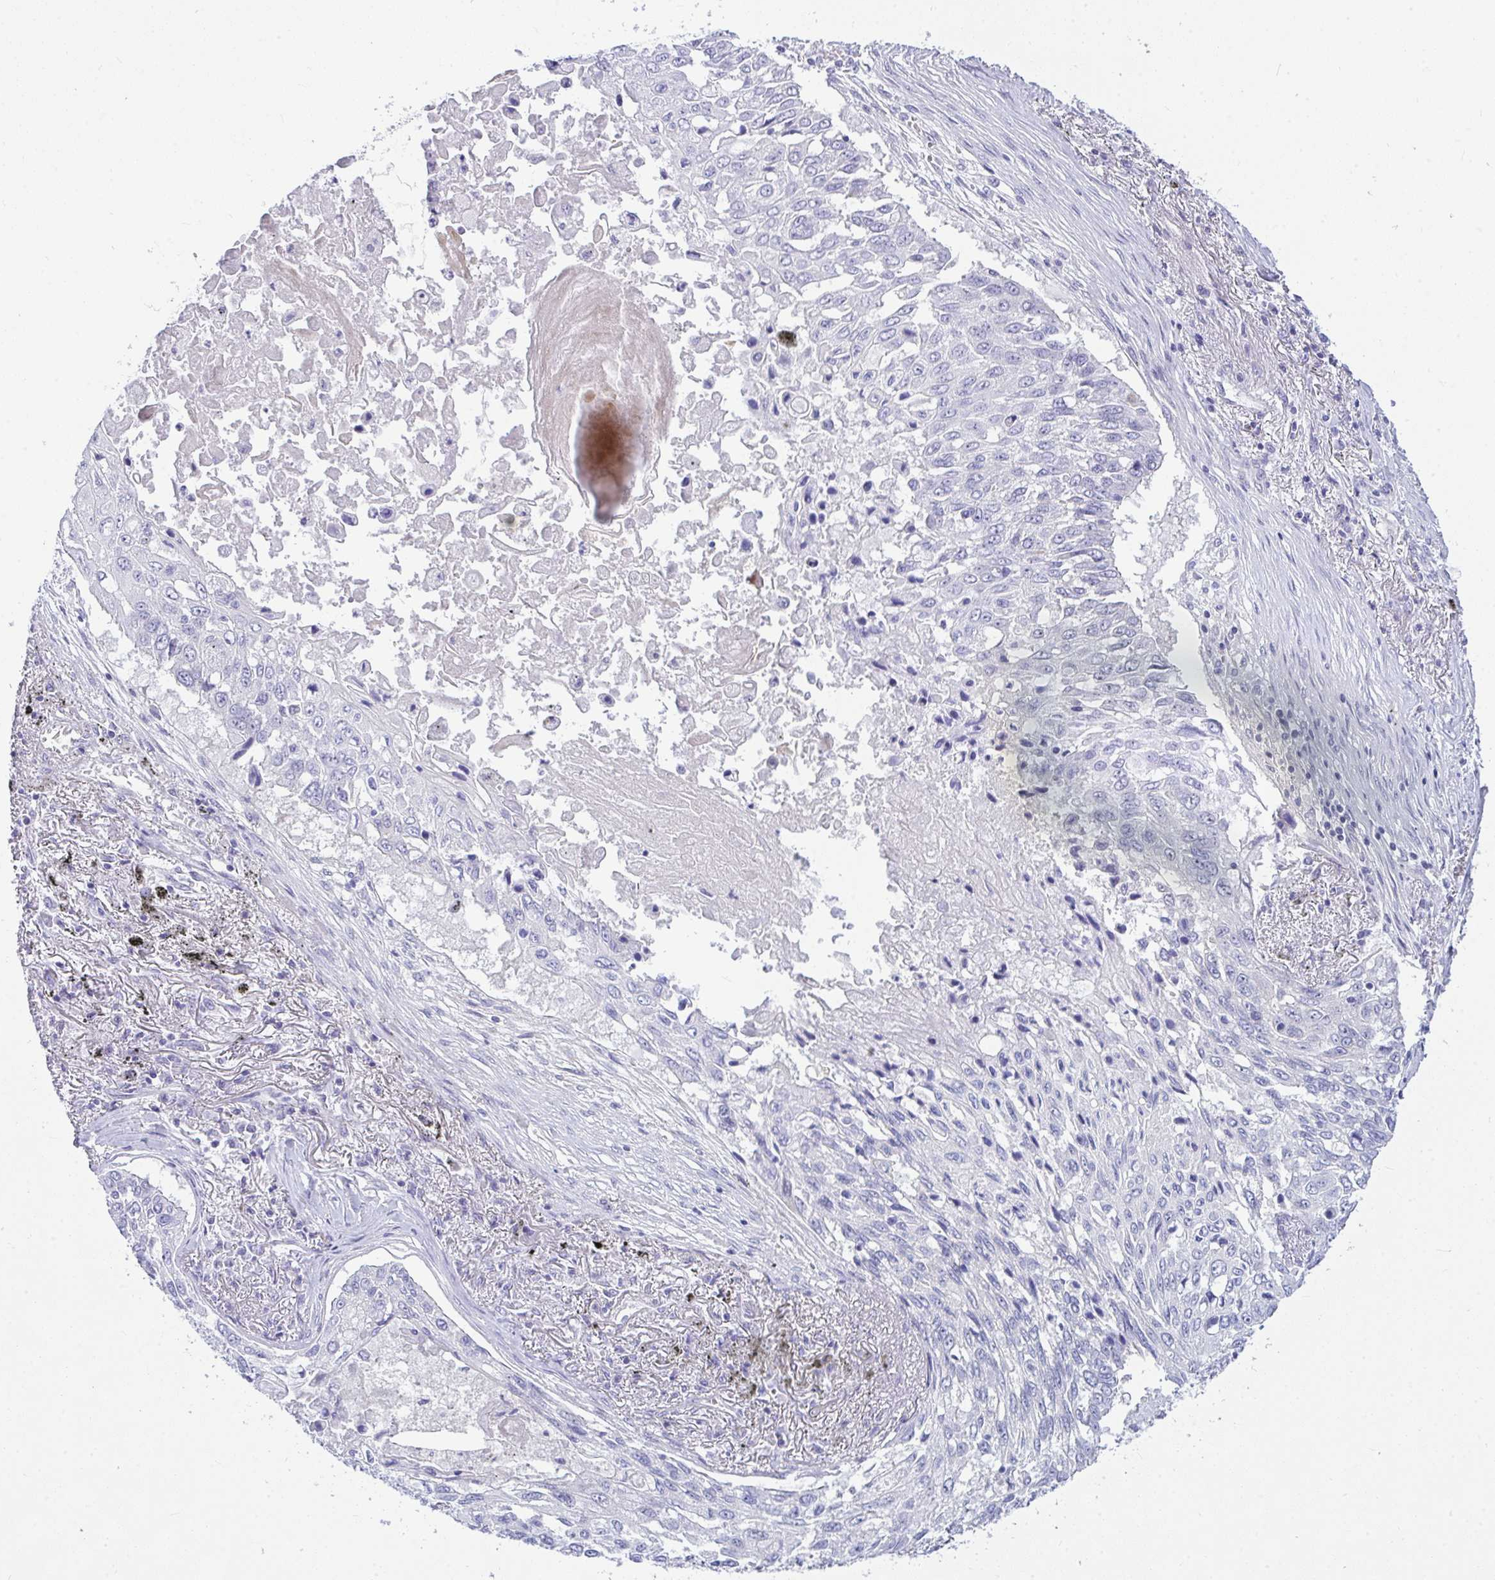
{"staining": {"intensity": "negative", "quantity": "none", "location": "none"}, "tissue": "lung cancer", "cell_type": "Tumor cells", "image_type": "cancer", "snomed": [{"axis": "morphology", "description": "Squamous cell carcinoma, NOS"}, {"axis": "topography", "description": "Lung"}], "caption": "Immunohistochemistry (IHC) photomicrograph of neoplastic tissue: lung cancer stained with DAB (3,3'-diaminobenzidine) reveals no significant protein staining in tumor cells.", "gene": "NFXL1", "patient": {"sex": "male", "age": 75}}